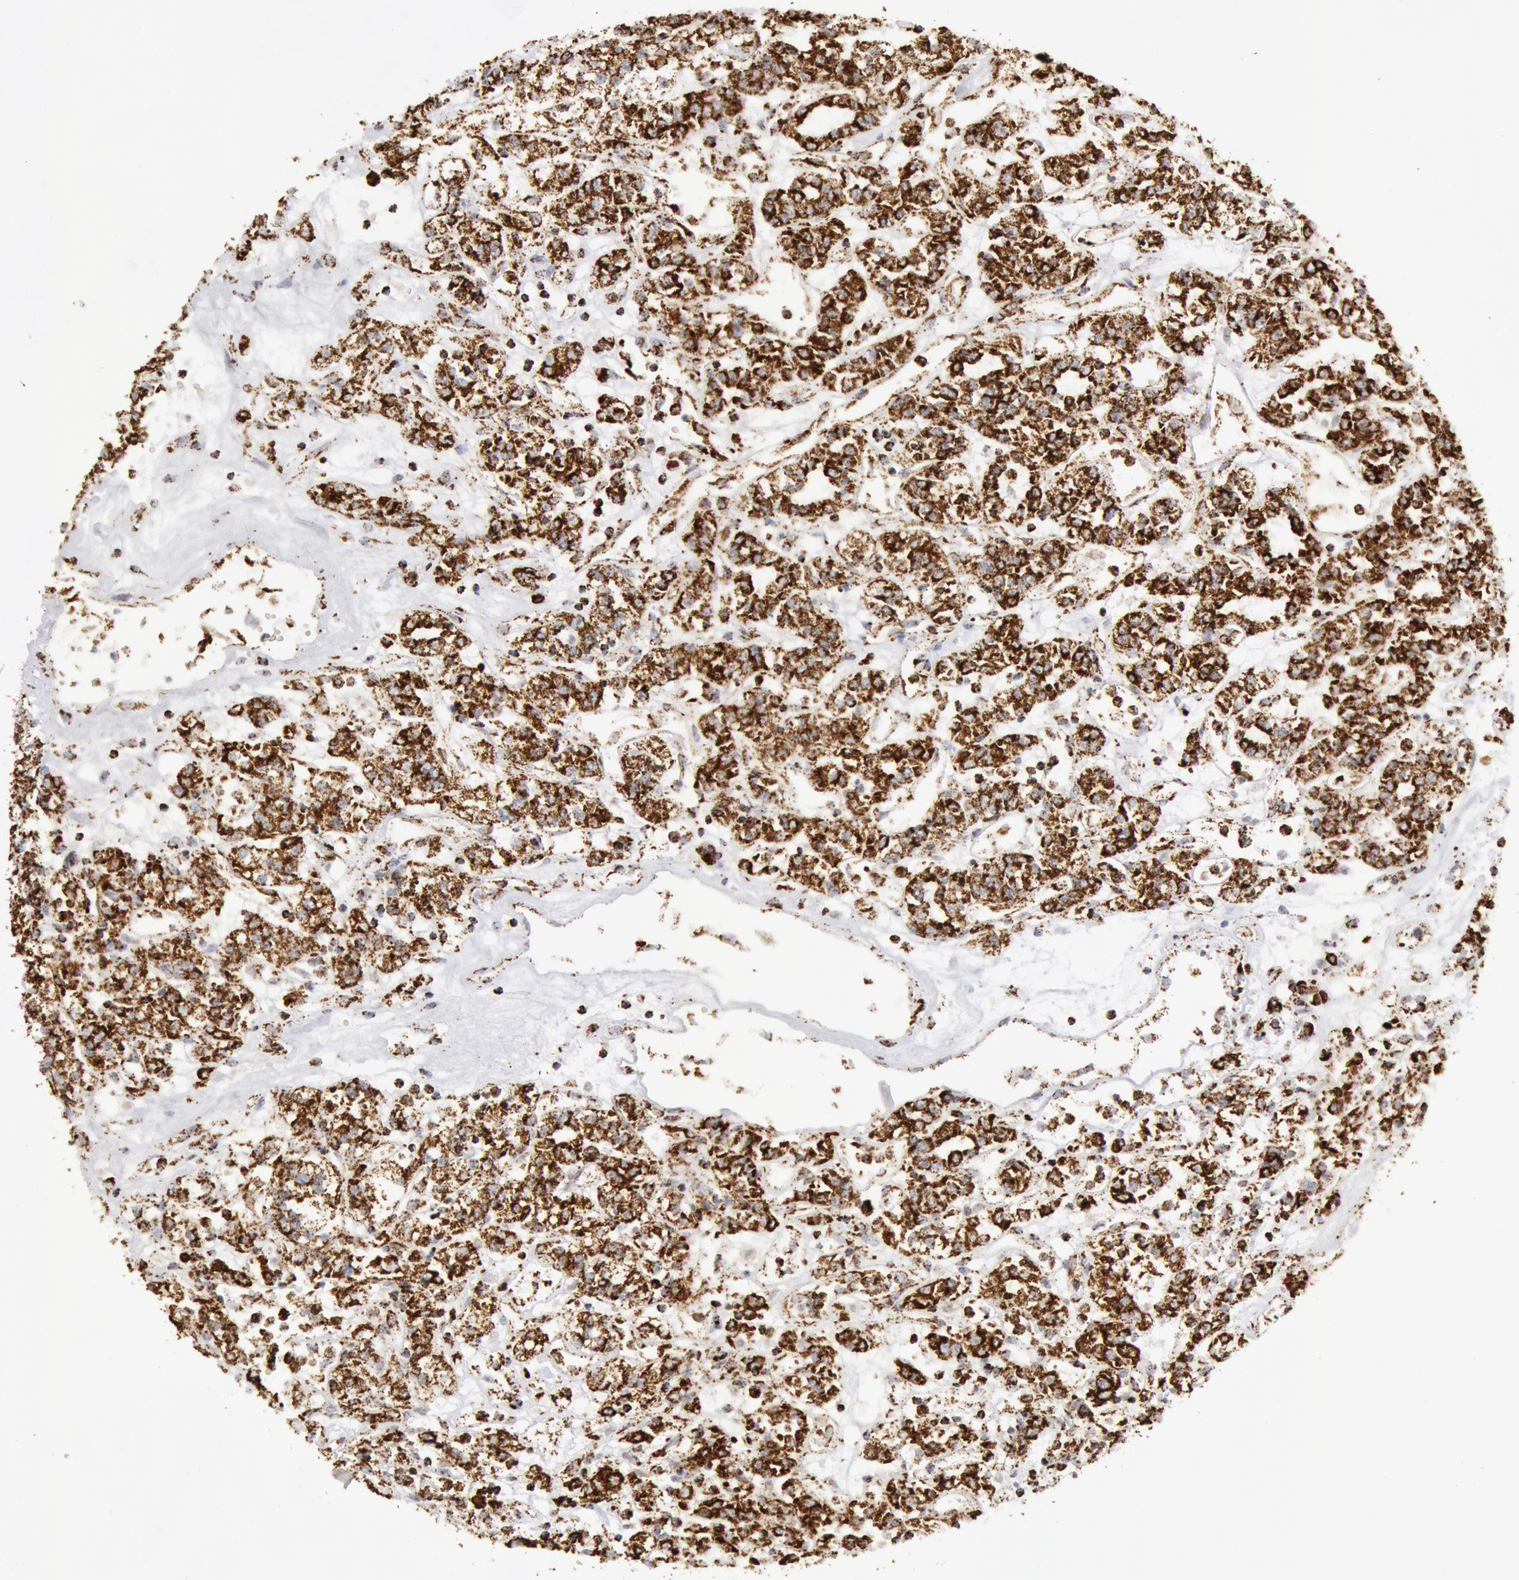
{"staining": {"intensity": "strong", "quantity": ">75%", "location": "cytoplasmic/membranous"}, "tissue": "renal cancer", "cell_type": "Tumor cells", "image_type": "cancer", "snomed": [{"axis": "morphology", "description": "Adenocarcinoma, NOS"}, {"axis": "topography", "description": "Kidney"}], "caption": "Strong cytoplasmic/membranous expression is present in about >75% of tumor cells in renal cancer.", "gene": "ATP5F1B", "patient": {"sex": "female", "age": 76}}